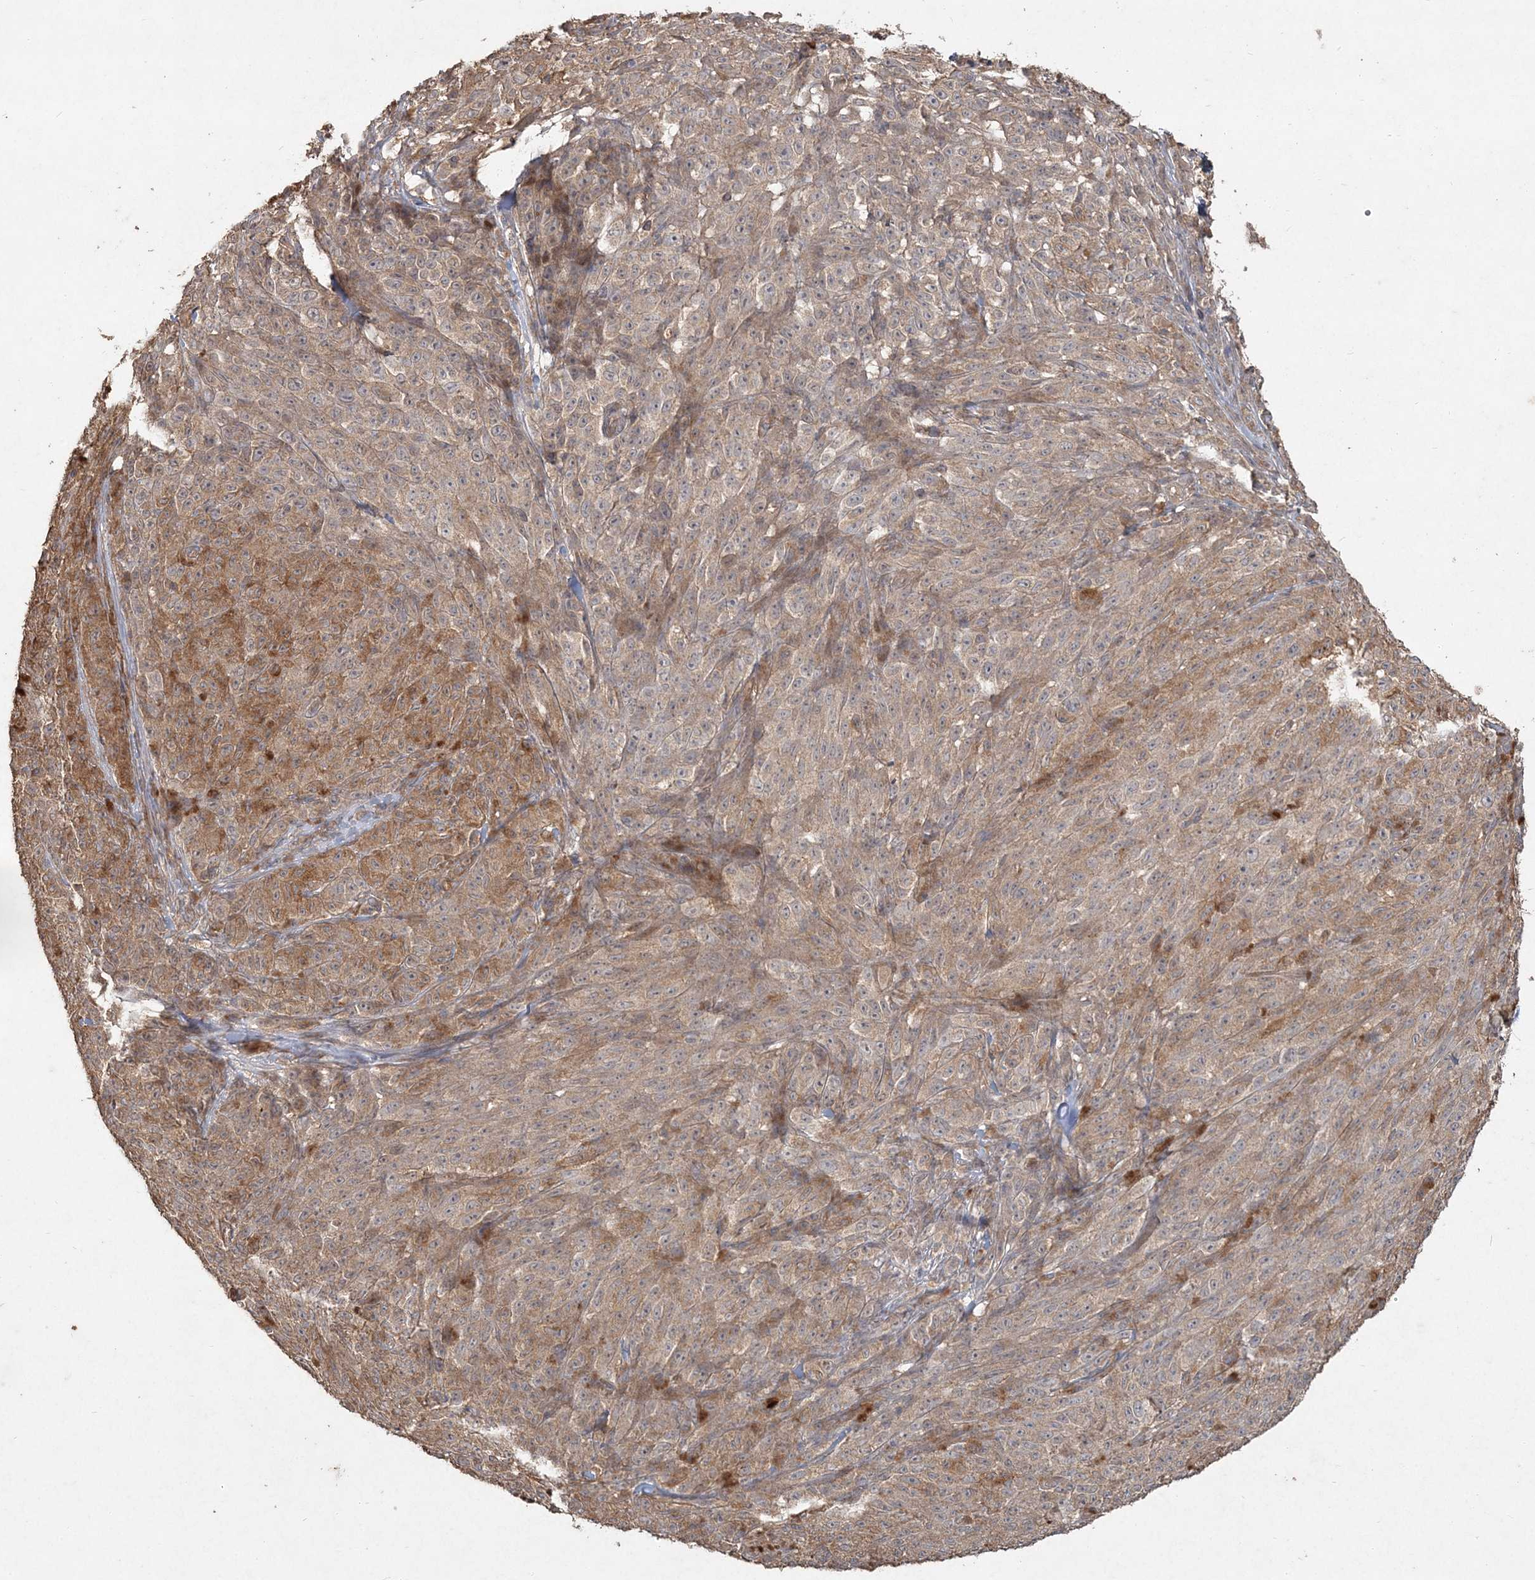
{"staining": {"intensity": "weak", "quantity": "25%-75%", "location": "cytoplasmic/membranous"}, "tissue": "melanoma", "cell_type": "Tumor cells", "image_type": "cancer", "snomed": [{"axis": "morphology", "description": "Malignant melanoma, NOS"}, {"axis": "topography", "description": "Skin"}], "caption": "Brown immunohistochemical staining in human malignant melanoma exhibits weak cytoplasmic/membranous staining in about 25%-75% of tumor cells.", "gene": "SPRY1", "patient": {"sex": "female", "age": 82}}